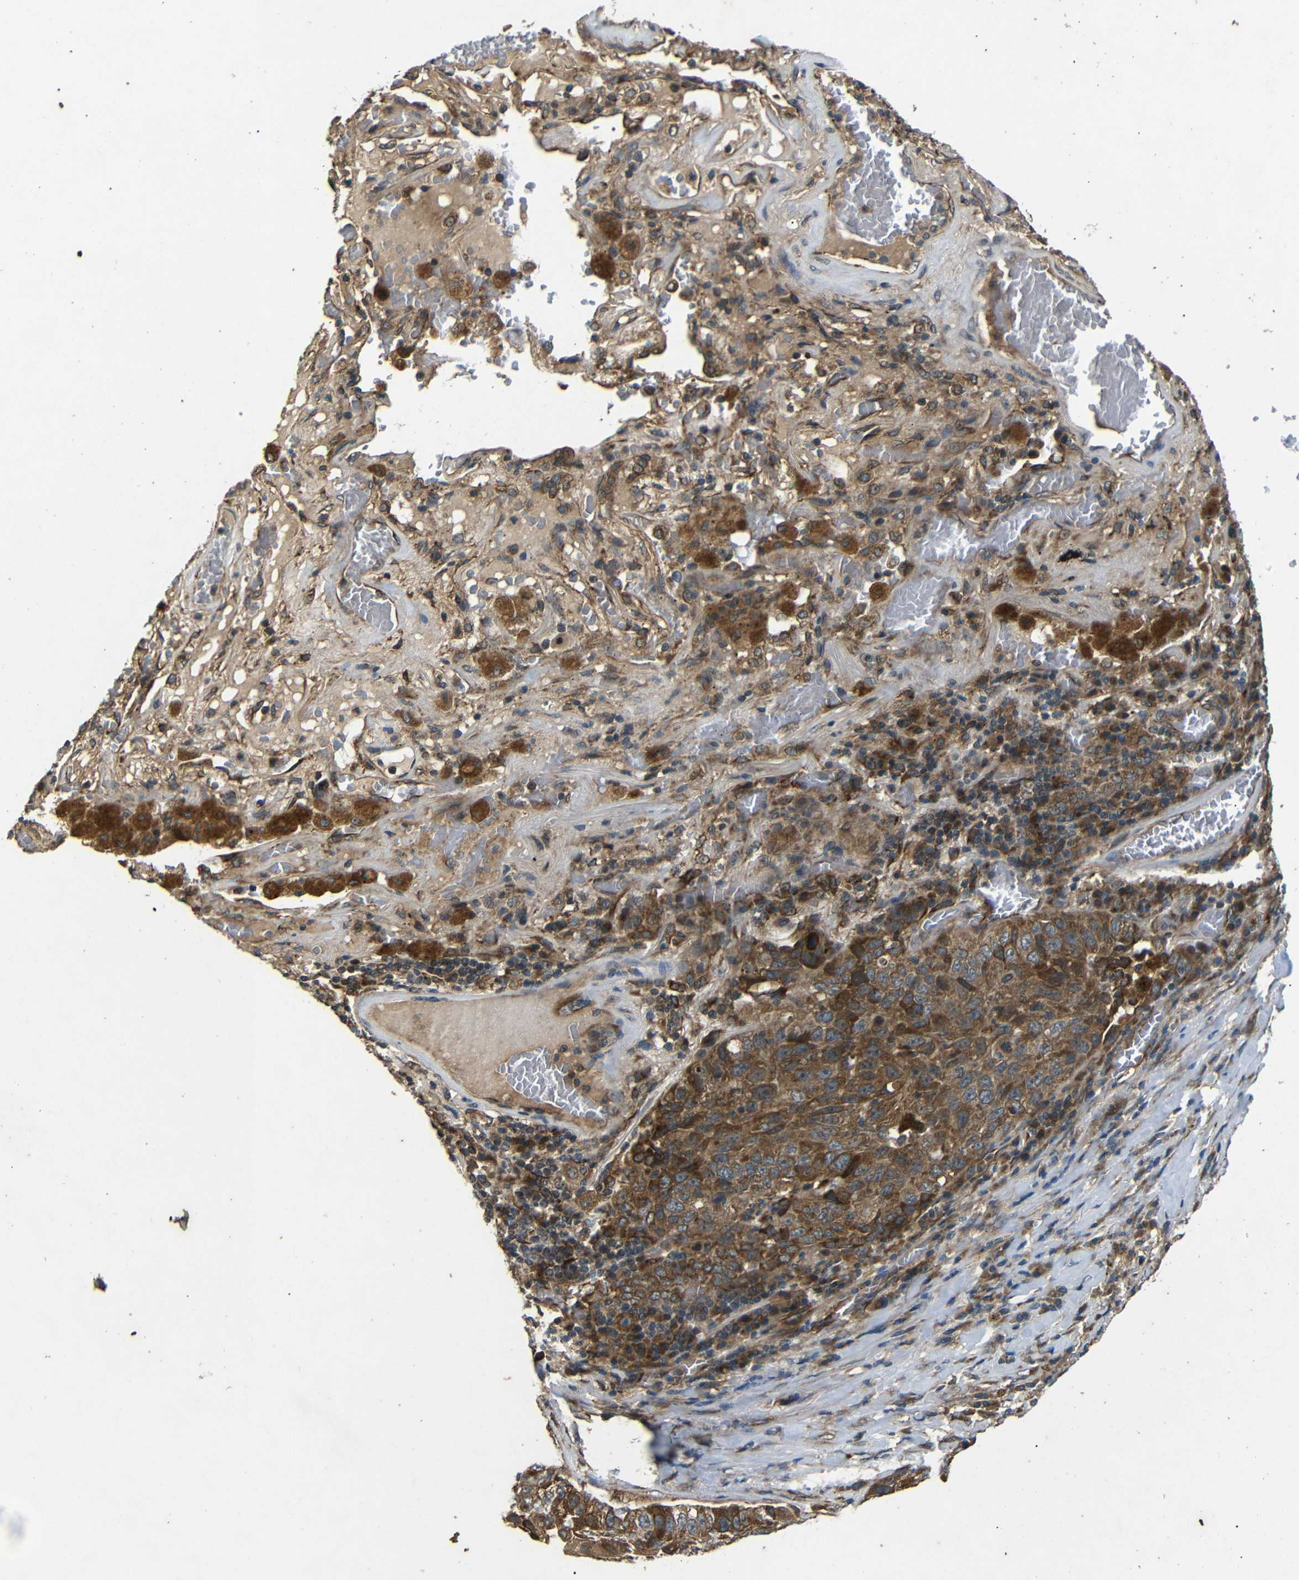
{"staining": {"intensity": "moderate", "quantity": ">75%", "location": "cytoplasmic/membranous"}, "tissue": "lung cancer", "cell_type": "Tumor cells", "image_type": "cancer", "snomed": [{"axis": "morphology", "description": "Squamous cell carcinoma, NOS"}, {"axis": "topography", "description": "Lung"}], "caption": "This is an image of IHC staining of squamous cell carcinoma (lung), which shows moderate expression in the cytoplasmic/membranous of tumor cells.", "gene": "TRPC1", "patient": {"sex": "male", "age": 57}}